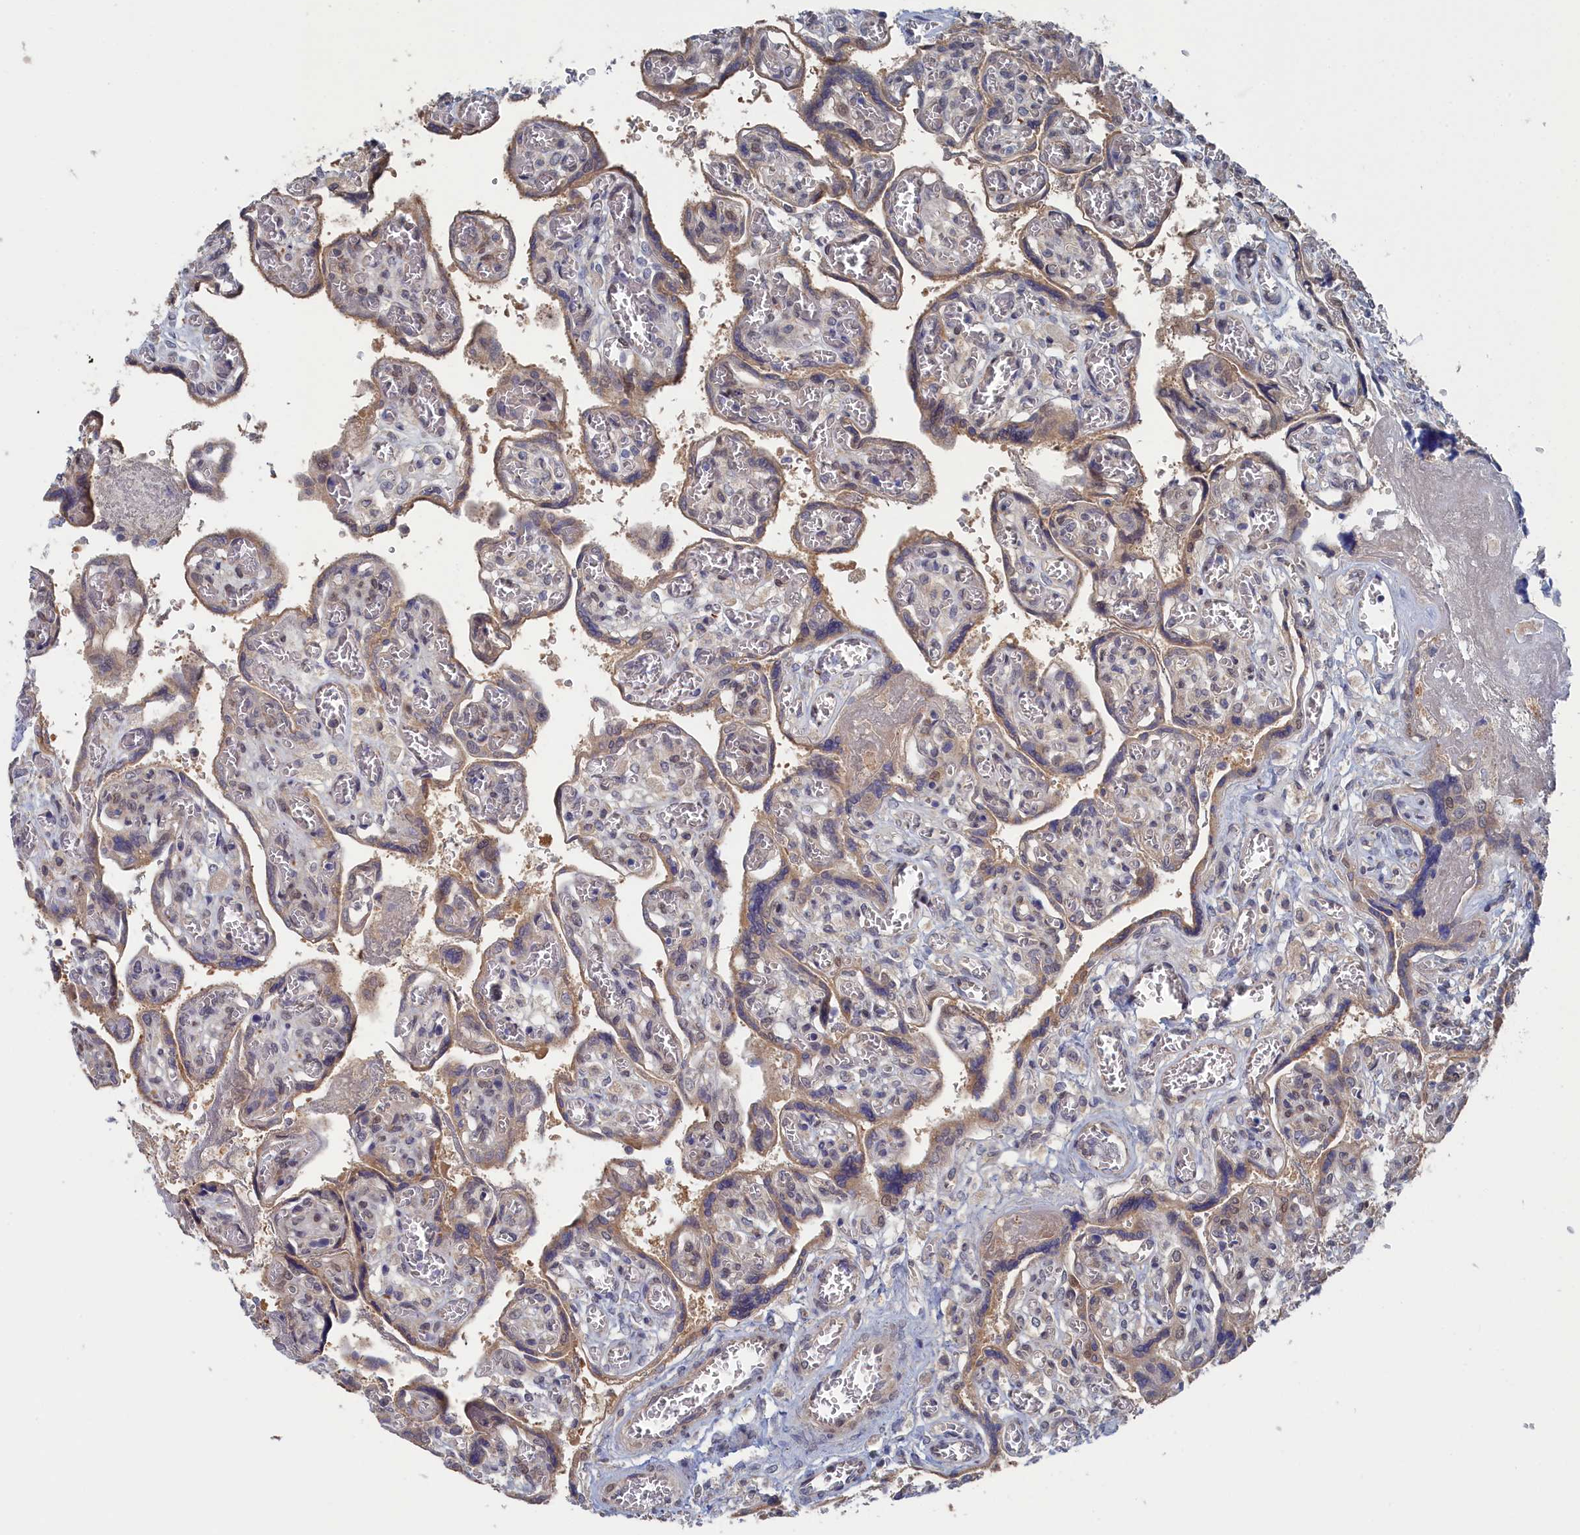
{"staining": {"intensity": "weak", "quantity": ">75%", "location": "cytoplasmic/membranous"}, "tissue": "placenta", "cell_type": "Trophoblastic cells", "image_type": "normal", "snomed": [{"axis": "morphology", "description": "Normal tissue, NOS"}, {"axis": "topography", "description": "Placenta"}], "caption": "The histopathology image displays staining of unremarkable placenta, revealing weak cytoplasmic/membranous protein positivity (brown color) within trophoblastic cells. Using DAB (brown) and hematoxylin (blue) stains, captured at high magnification using brightfield microscopy.", "gene": "IRGQ", "patient": {"sex": "female", "age": 39}}